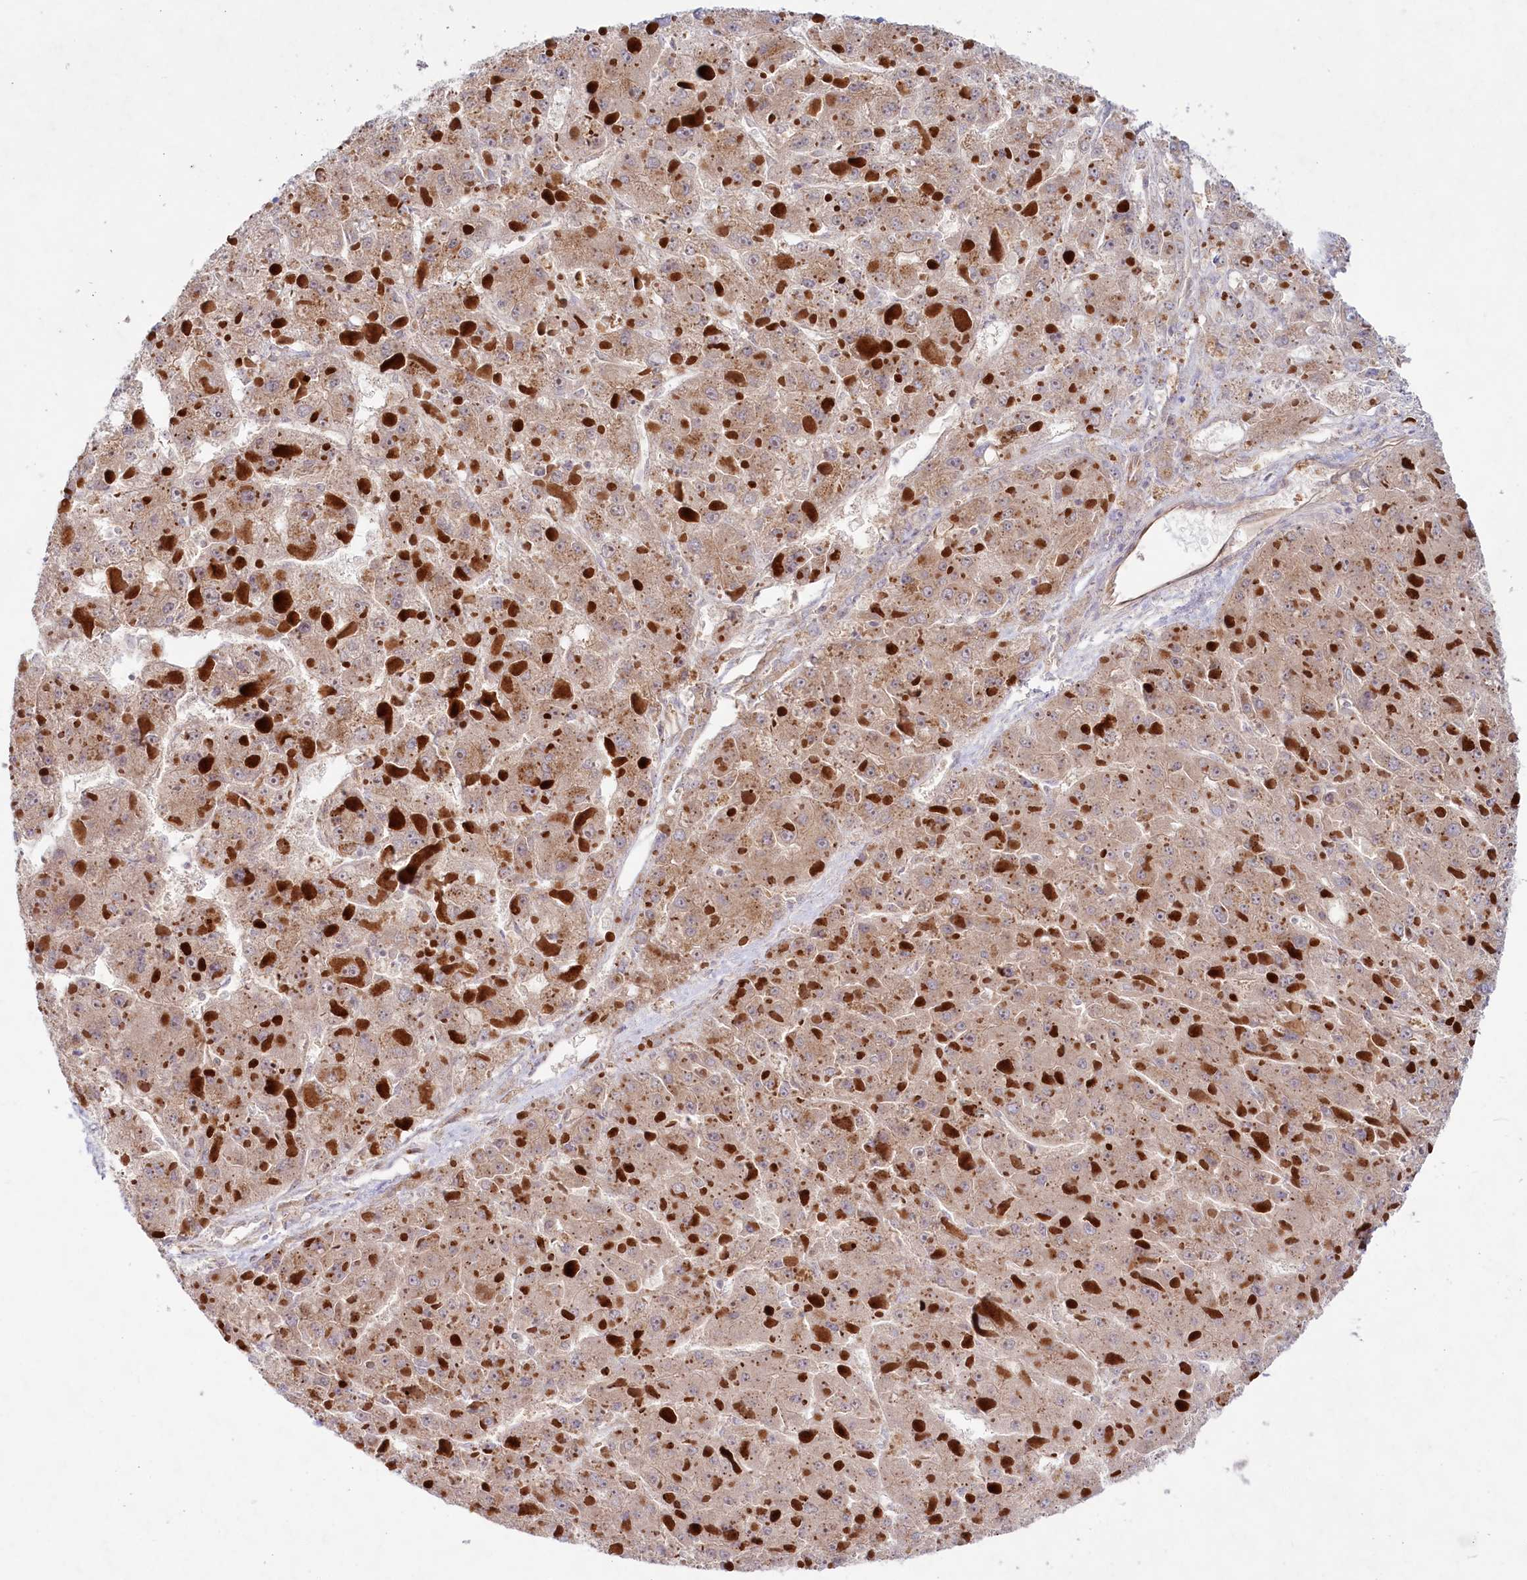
{"staining": {"intensity": "moderate", "quantity": ">75%", "location": "cytoplasmic/membranous"}, "tissue": "liver cancer", "cell_type": "Tumor cells", "image_type": "cancer", "snomed": [{"axis": "morphology", "description": "Carcinoma, Hepatocellular, NOS"}, {"axis": "topography", "description": "Liver"}], "caption": "Immunohistochemical staining of hepatocellular carcinoma (liver) reveals medium levels of moderate cytoplasmic/membranous protein staining in approximately >75% of tumor cells. The staining is performed using DAB (3,3'-diaminobenzidine) brown chromogen to label protein expression. The nuclei are counter-stained blue using hematoxylin.", "gene": "TNIP1", "patient": {"sex": "female", "age": 73}}